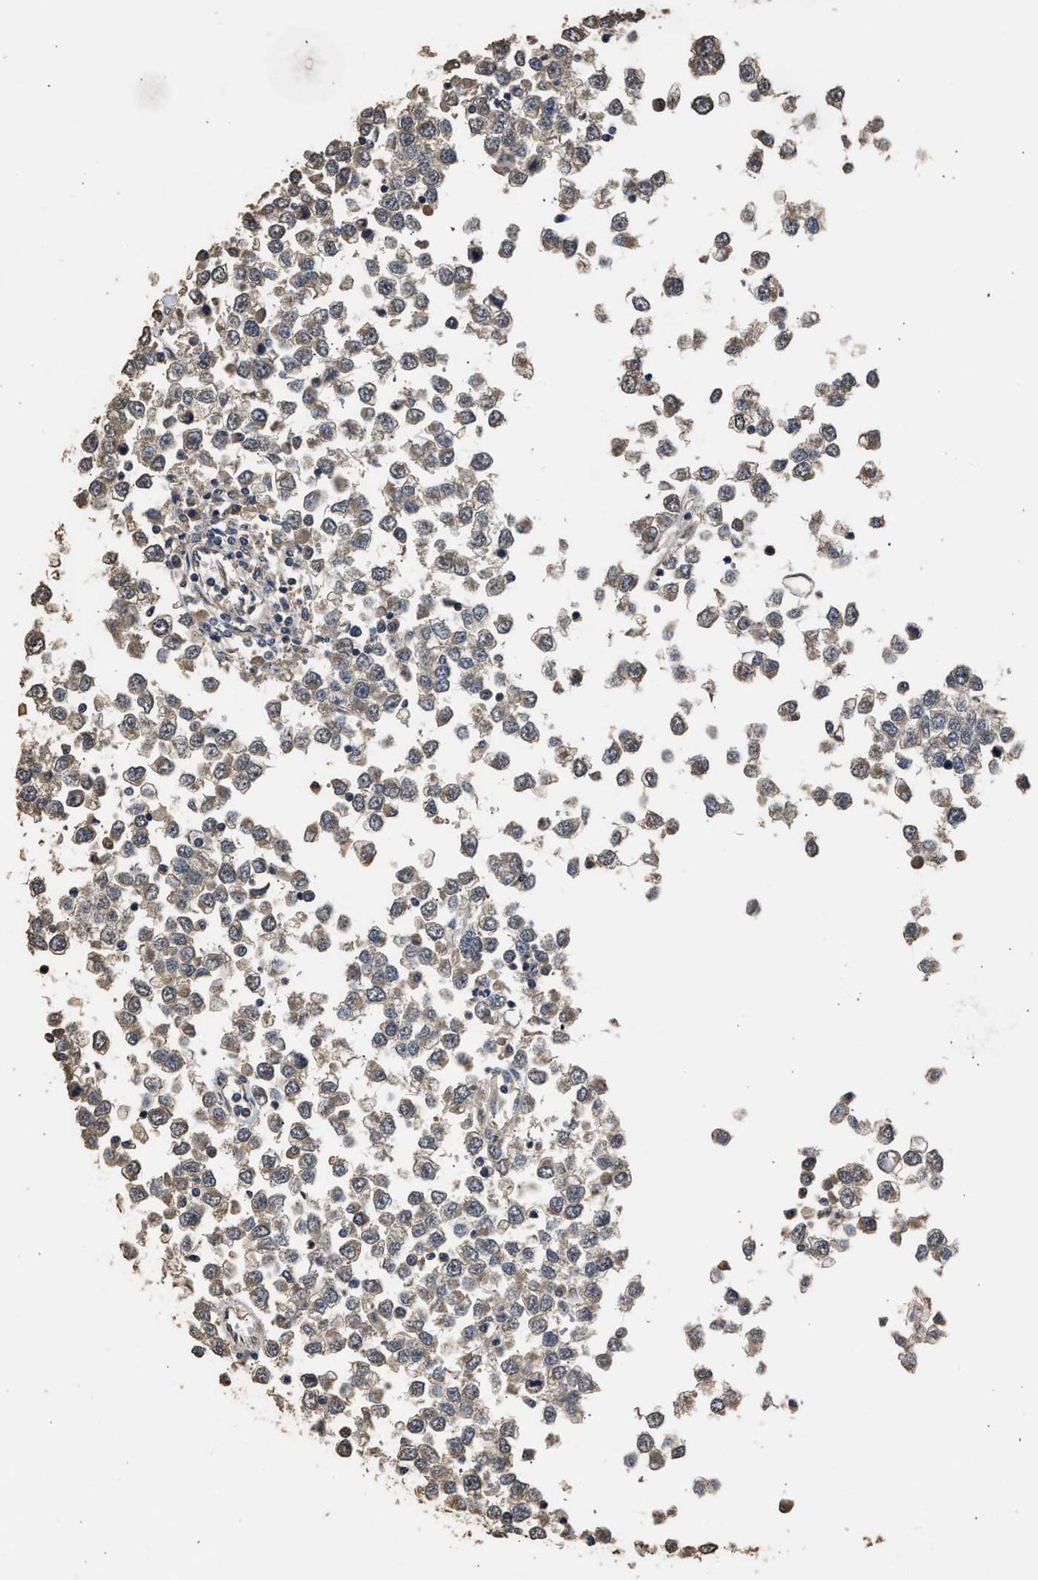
{"staining": {"intensity": "weak", "quantity": ">75%", "location": "cytoplasmic/membranous"}, "tissue": "testis cancer", "cell_type": "Tumor cells", "image_type": "cancer", "snomed": [{"axis": "morphology", "description": "Seminoma, NOS"}, {"axis": "topography", "description": "Testis"}], "caption": "High-magnification brightfield microscopy of testis cancer (seminoma) stained with DAB (3,3'-diaminobenzidine) (brown) and counterstained with hematoxylin (blue). tumor cells exhibit weak cytoplasmic/membranous staining is identified in about>75% of cells.", "gene": "SPINT2", "patient": {"sex": "male", "age": 65}}